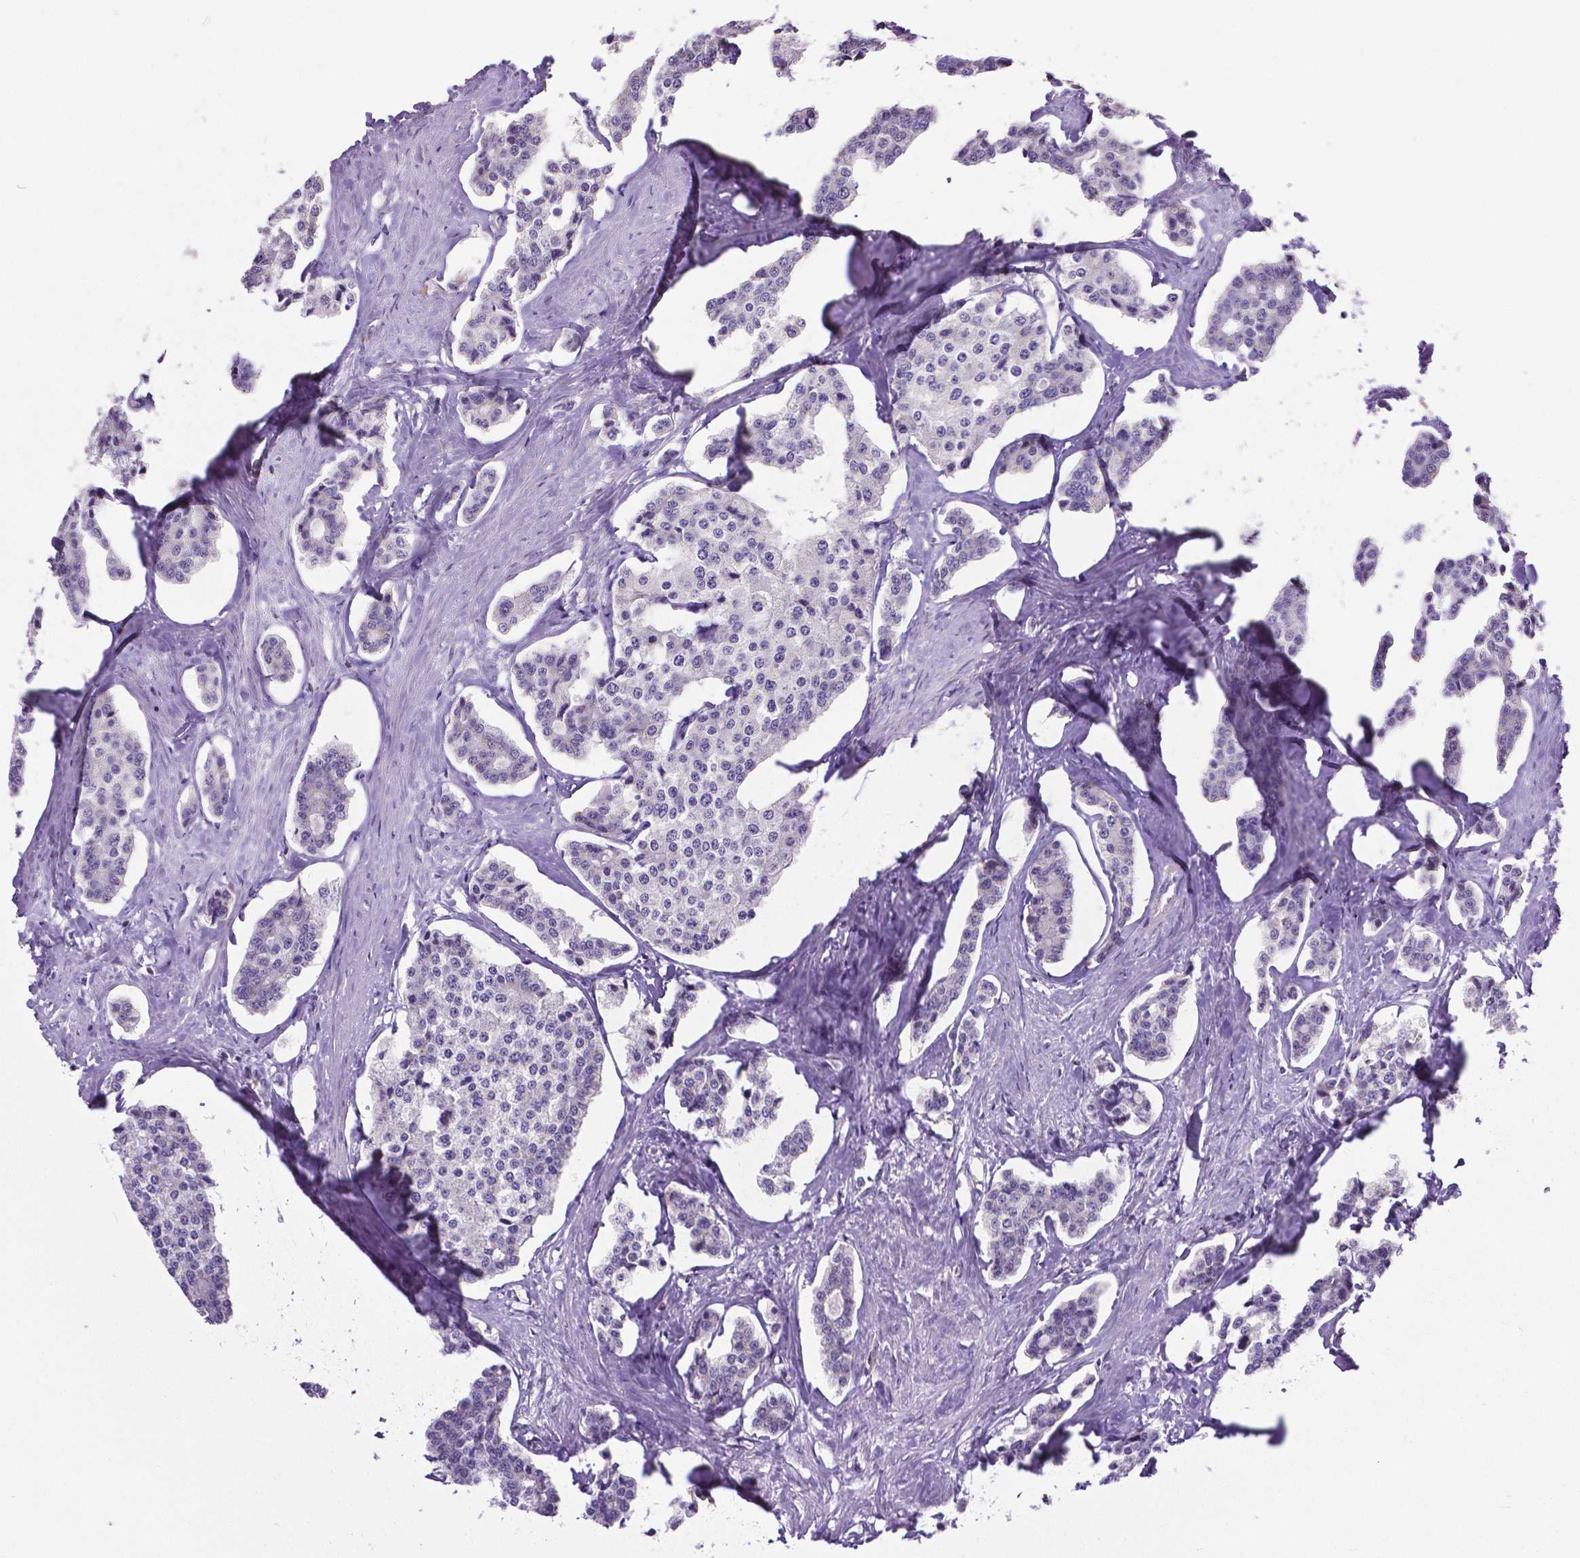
{"staining": {"intensity": "negative", "quantity": "none", "location": "none"}, "tissue": "carcinoid", "cell_type": "Tumor cells", "image_type": "cancer", "snomed": [{"axis": "morphology", "description": "Carcinoid, malignant, NOS"}, {"axis": "topography", "description": "Small intestine"}], "caption": "Tumor cells are negative for protein expression in human carcinoid (malignant).", "gene": "MCL1", "patient": {"sex": "female", "age": 65}}